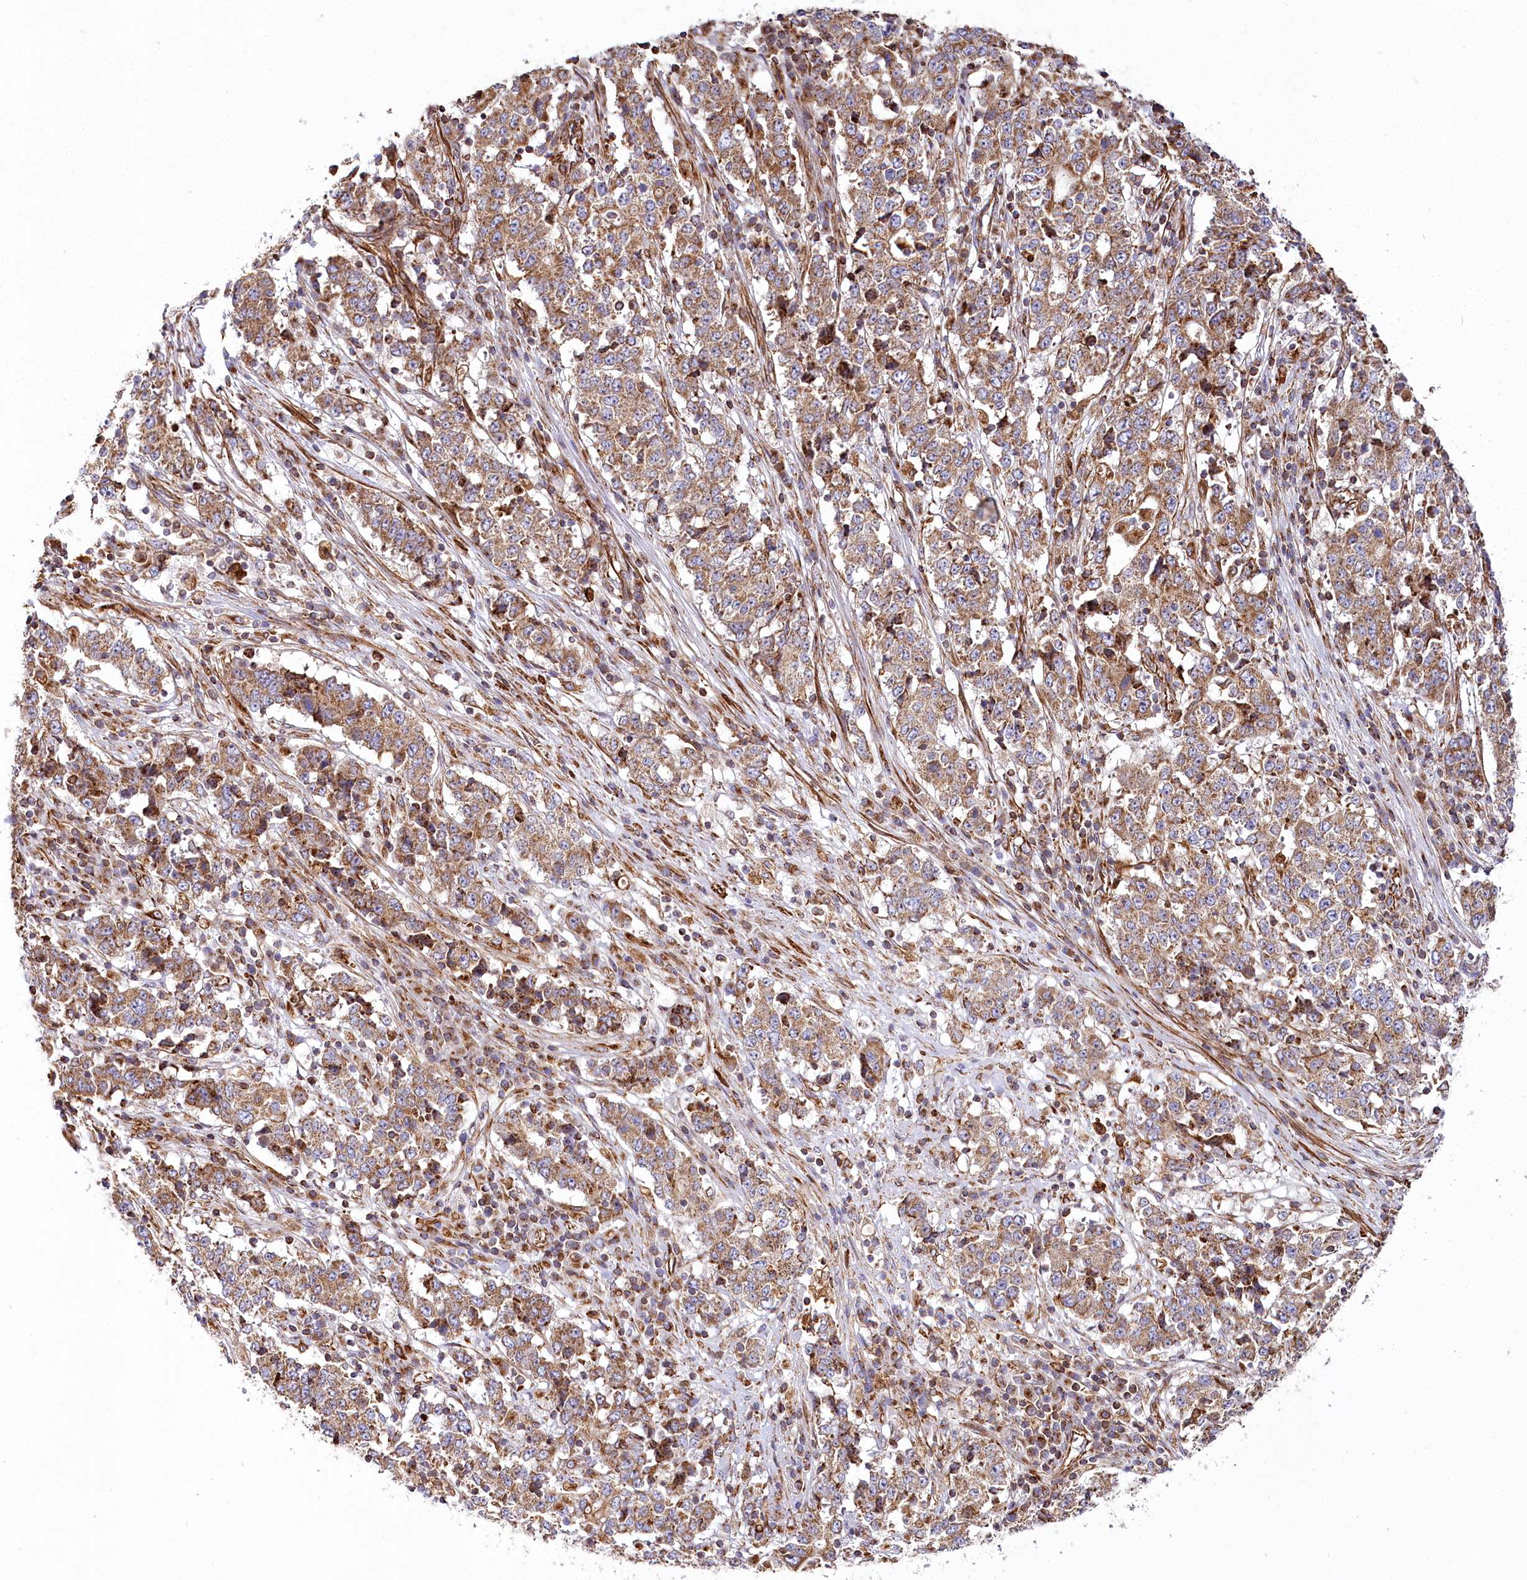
{"staining": {"intensity": "moderate", "quantity": ">75%", "location": "cytoplasmic/membranous"}, "tissue": "stomach cancer", "cell_type": "Tumor cells", "image_type": "cancer", "snomed": [{"axis": "morphology", "description": "Adenocarcinoma, NOS"}, {"axis": "topography", "description": "Stomach"}], "caption": "Immunohistochemistry image of neoplastic tissue: human stomach cancer stained using IHC displays medium levels of moderate protein expression localized specifically in the cytoplasmic/membranous of tumor cells, appearing as a cytoplasmic/membranous brown color.", "gene": "THUMPD3", "patient": {"sex": "male", "age": 59}}